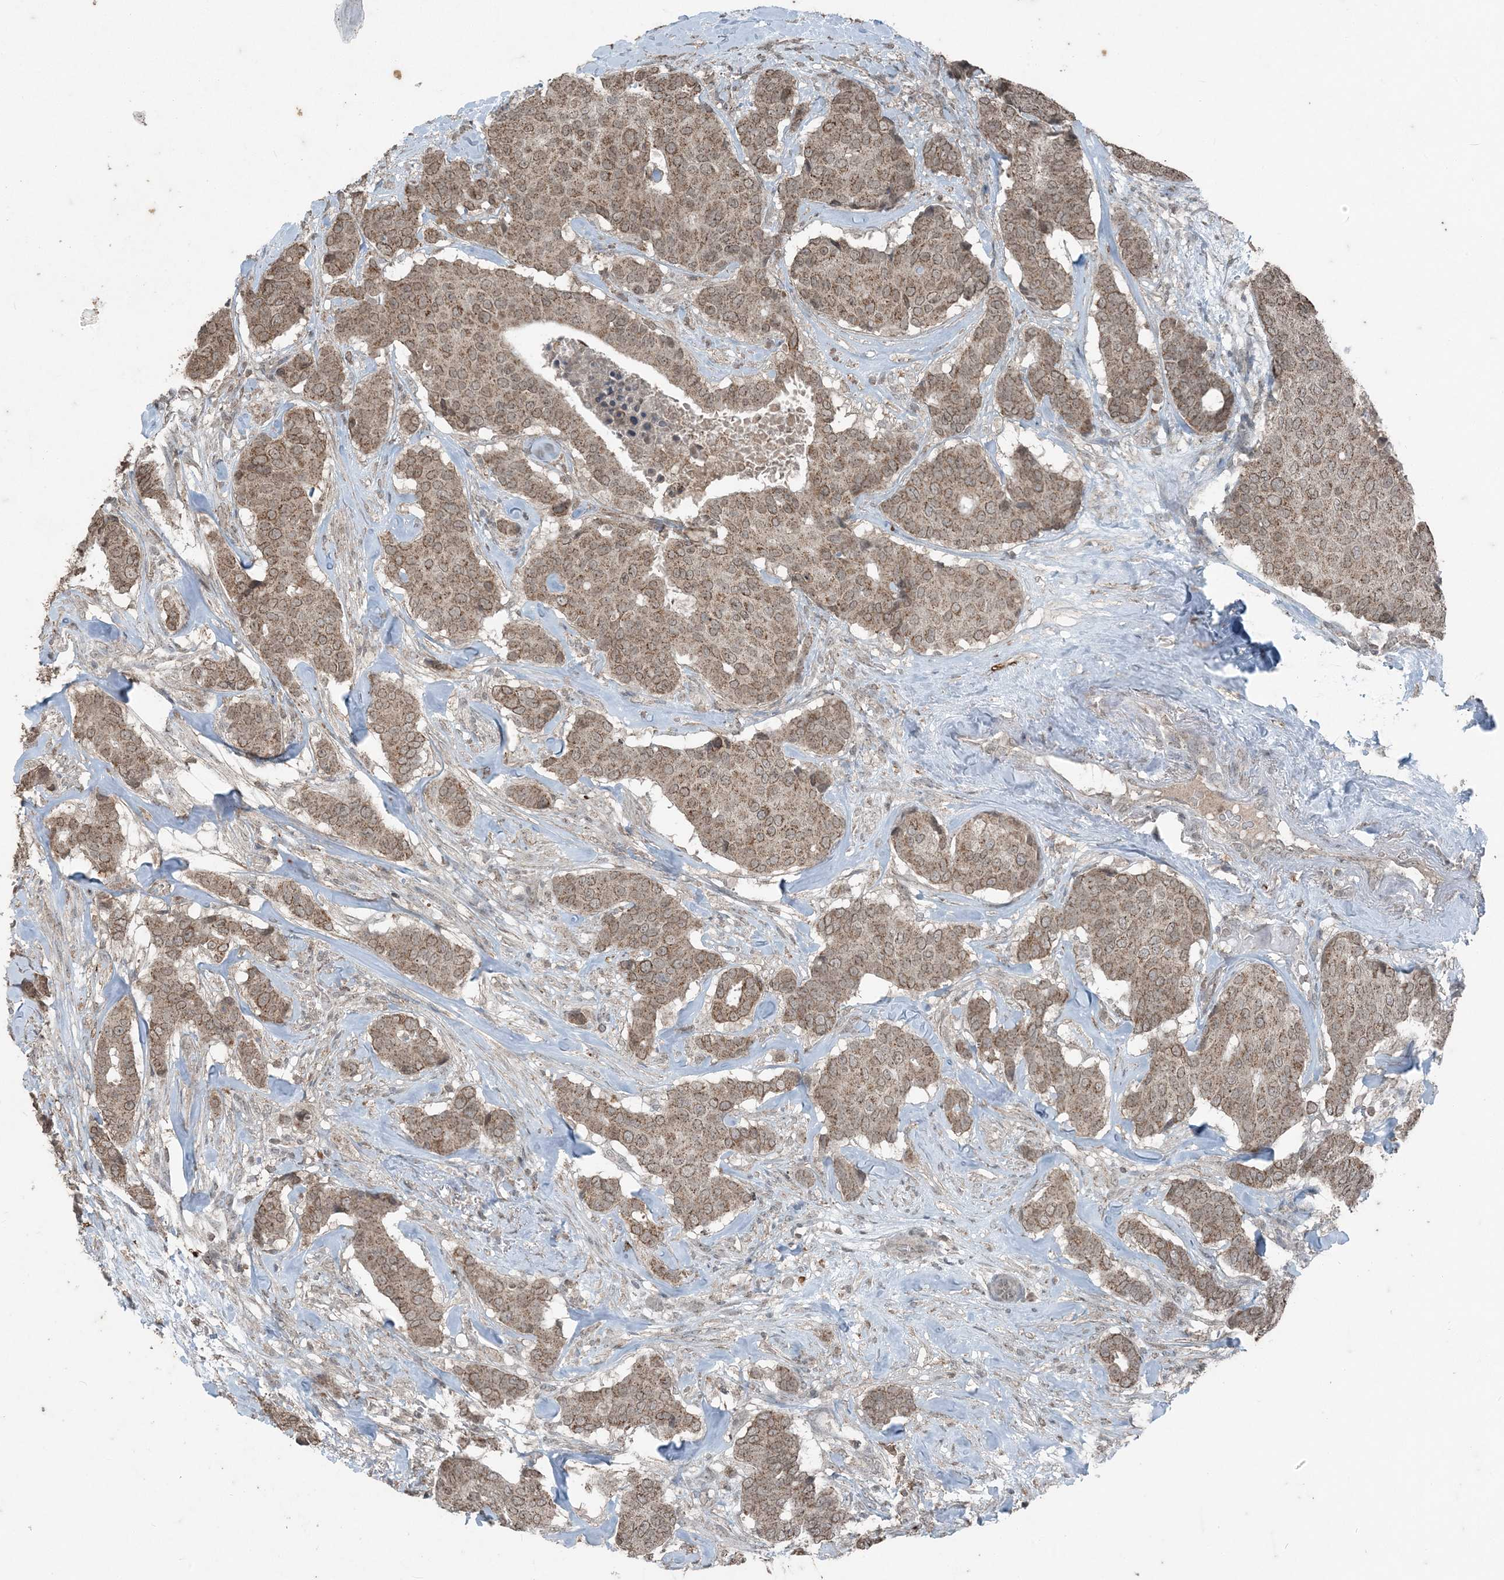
{"staining": {"intensity": "moderate", "quantity": ">75%", "location": "cytoplasmic/membranous,nuclear"}, "tissue": "breast cancer", "cell_type": "Tumor cells", "image_type": "cancer", "snomed": [{"axis": "morphology", "description": "Duct carcinoma"}, {"axis": "topography", "description": "Breast"}], "caption": "Brown immunohistochemical staining in breast cancer displays moderate cytoplasmic/membranous and nuclear expression in approximately >75% of tumor cells. (IHC, brightfield microscopy, high magnification).", "gene": "GNL1", "patient": {"sex": "female", "age": 75}}